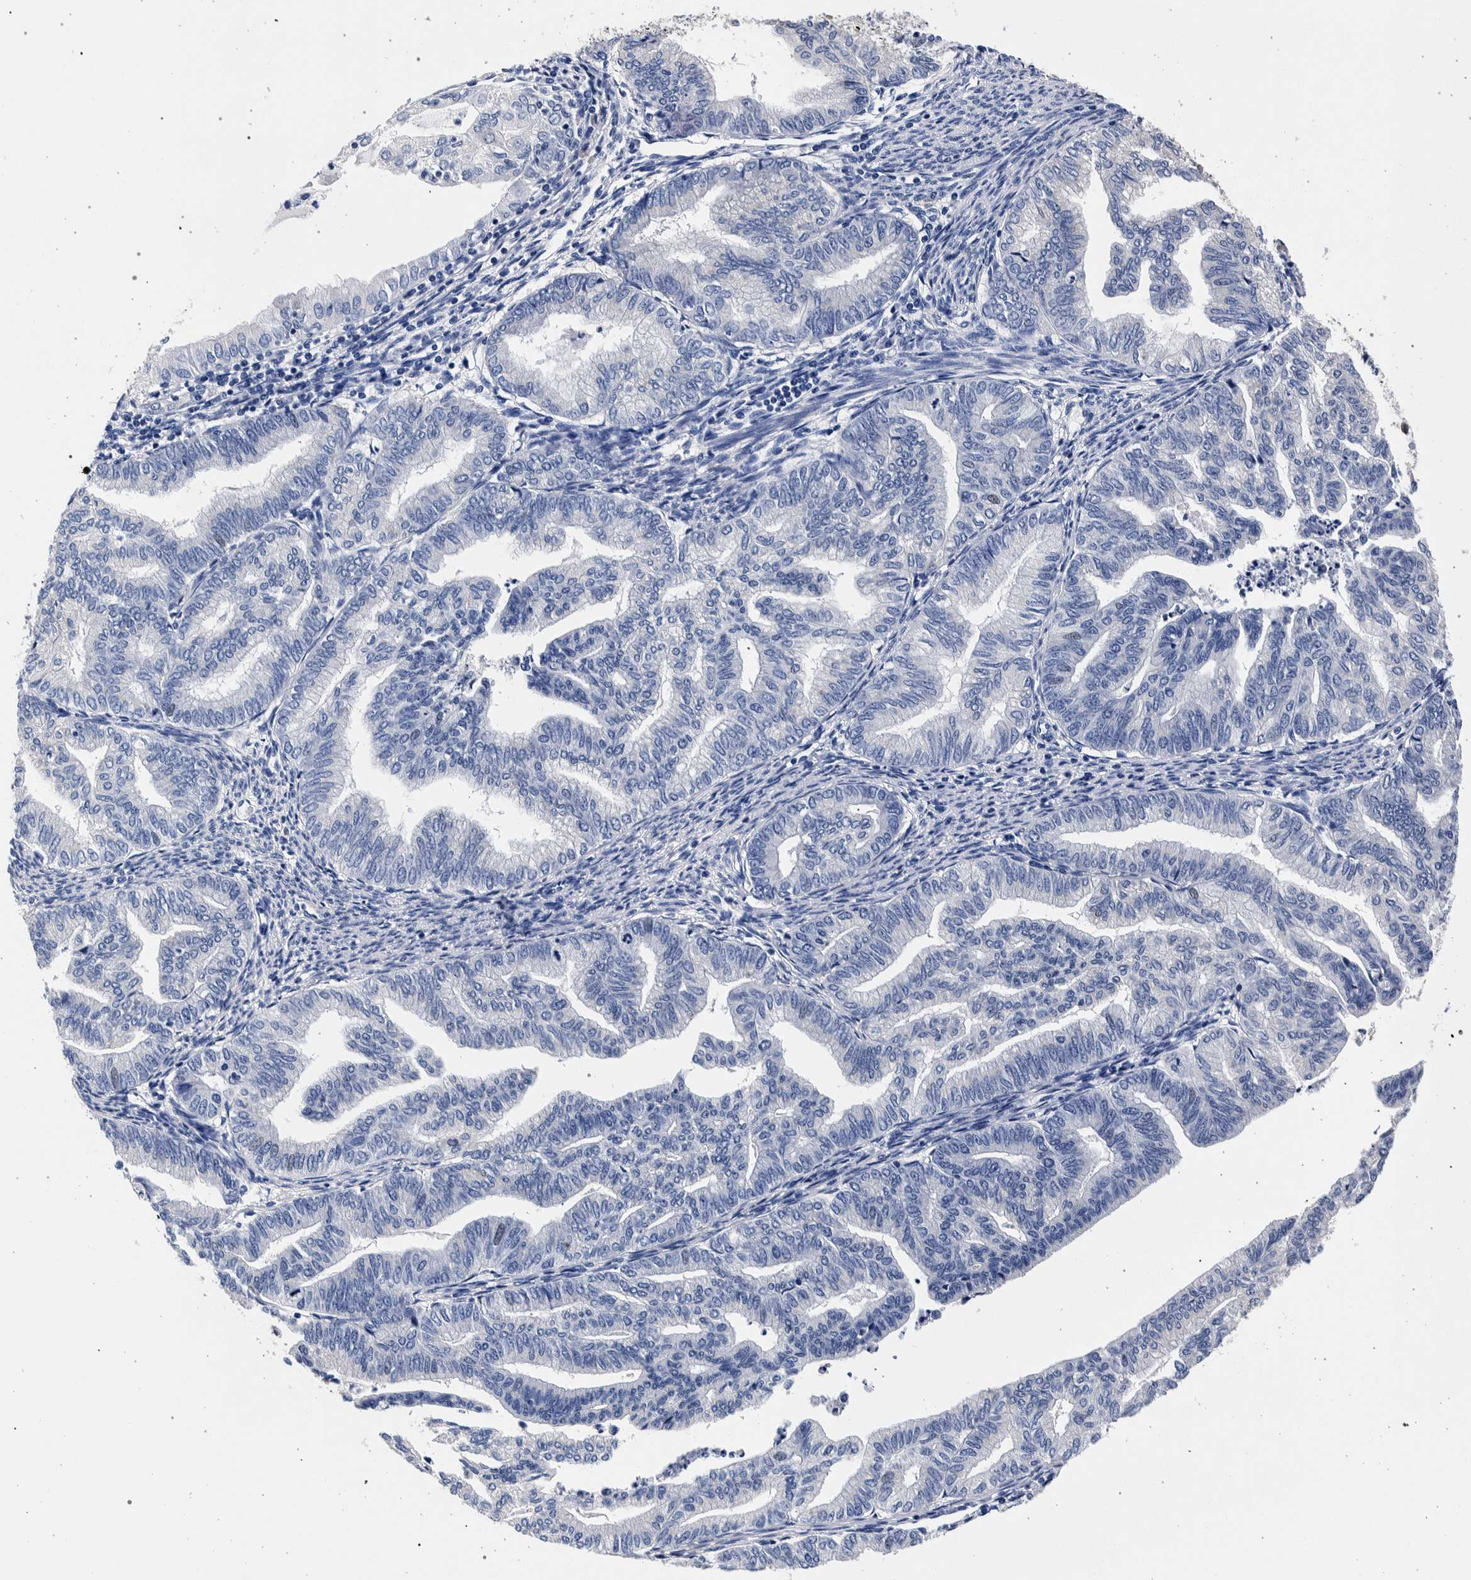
{"staining": {"intensity": "negative", "quantity": "none", "location": "none"}, "tissue": "endometrial cancer", "cell_type": "Tumor cells", "image_type": "cancer", "snomed": [{"axis": "morphology", "description": "Adenocarcinoma, NOS"}, {"axis": "topography", "description": "Endometrium"}], "caption": "Immunohistochemistry of endometrial cancer displays no staining in tumor cells.", "gene": "NIBAN2", "patient": {"sex": "female", "age": 79}}